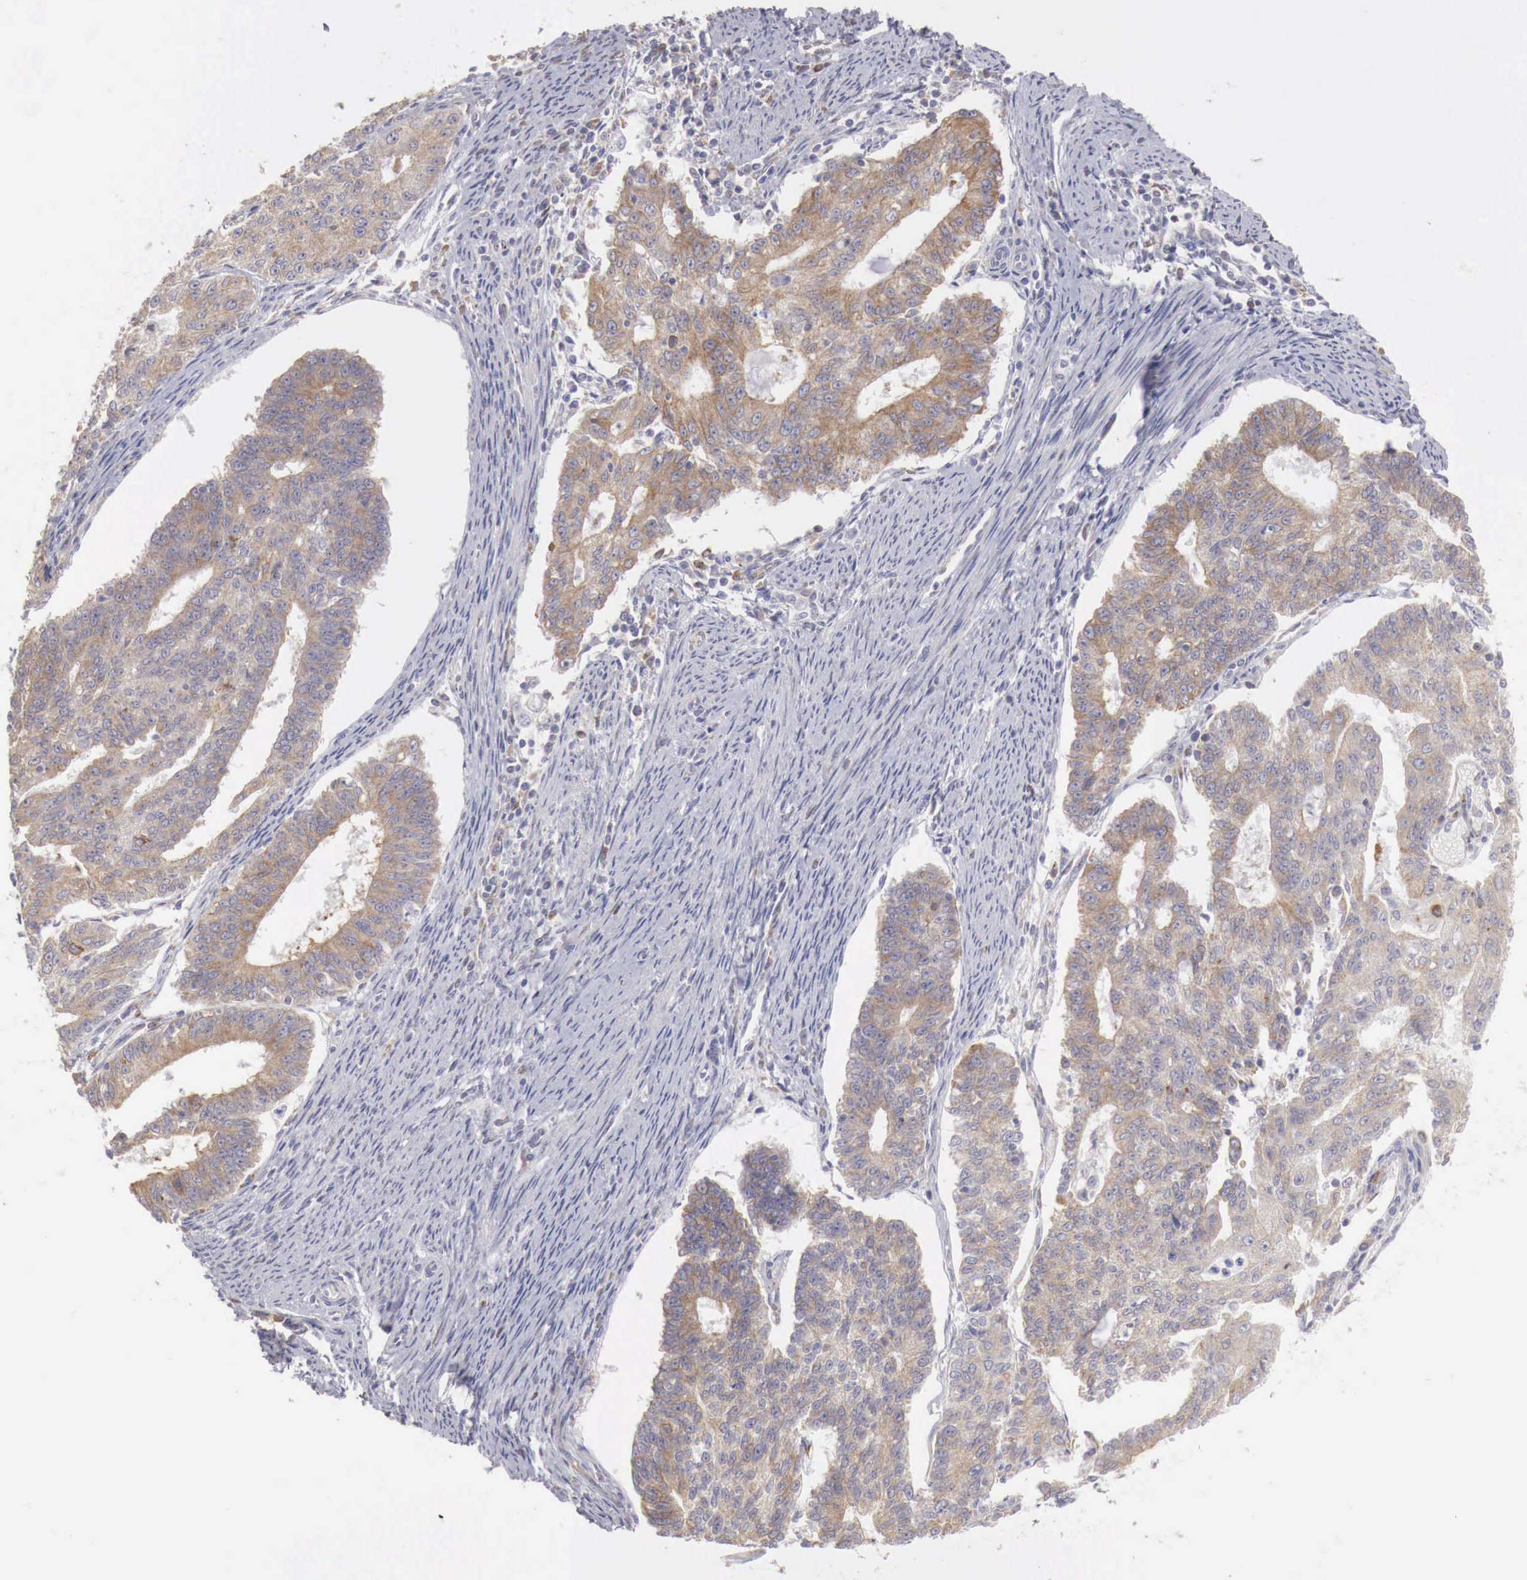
{"staining": {"intensity": "moderate", "quantity": ">75%", "location": "cytoplasmic/membranous"}, "tissue": "endometrial cancer", "cell_type": "Tumor cells", "image_type": "cancer", "snomed": [{"axis": "morphology", "description": "Adenocarcinoma, NOS"}, {"axis": "topography", "description": "Endometrium"}], "caption": "A brown stain labels moderate cytoplasmic/membranous positivity of a protein in endometrial cancer (adenocarcinoma) tumor cells.", "gene": "NSDHL", "patient": {"sex": "female", "age": 56}}